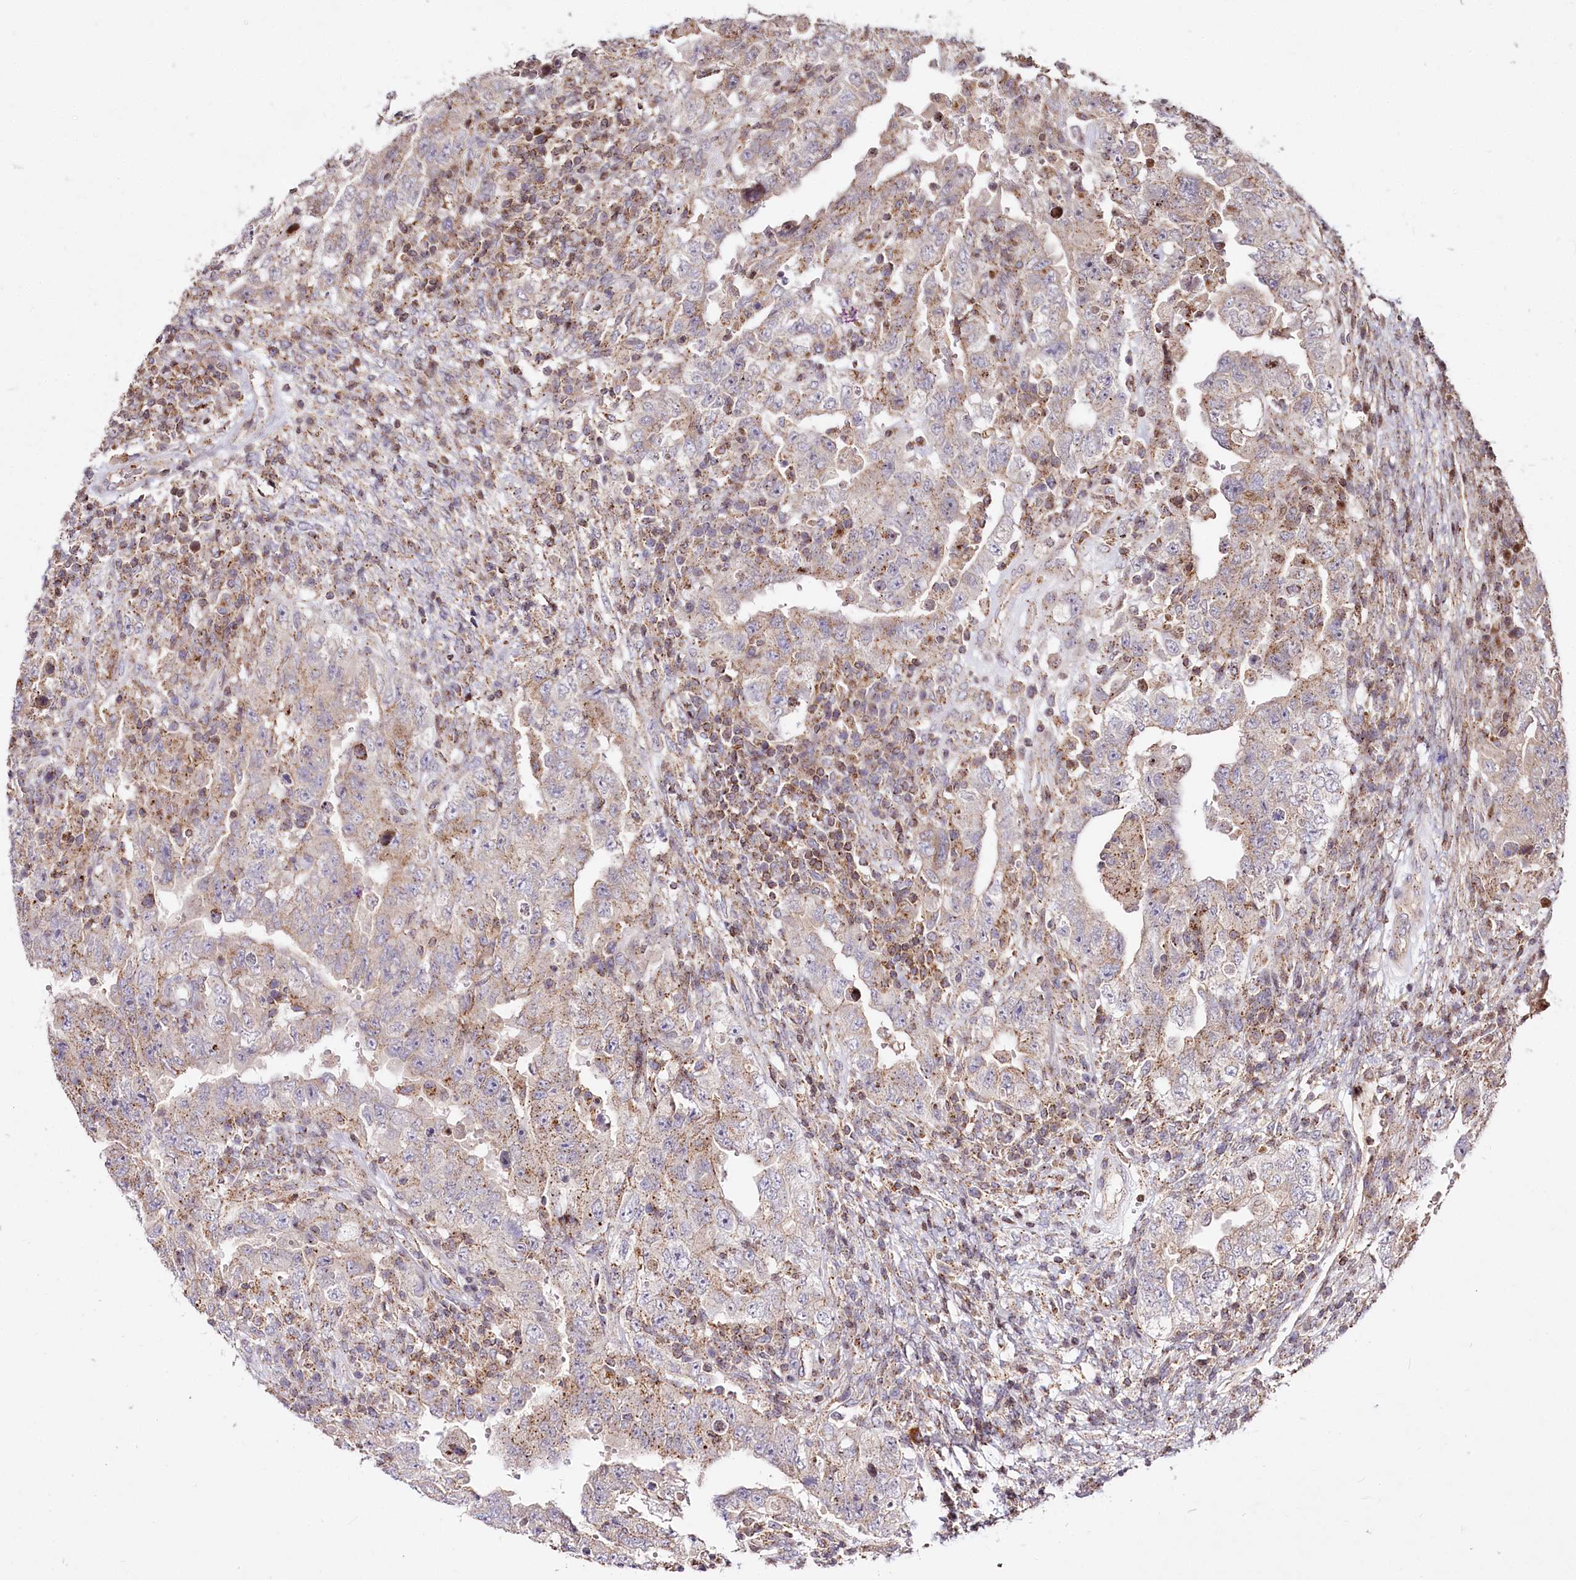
{"staining": {"intensity": "weak", "quantity": "25%-75%", "location": "cytoplasmic/membranous"}, "tissue": "testis cancer", "cell_type": "Tumor cells", "image_type": "cancer", "snomed": [{"axis": "morphology", "description": "Carcinoma, Embryonal, NOS"}, {"axis": "topography", "description": "Testis"}], "caption": "Testis cancer (embryonal carcinoma) stained for a protein reveals weak cytoplasmic/membranous positivity in tumor cells.", "gene": "ZFYVE27", "patient": {"sex": "male", "age": 26}}